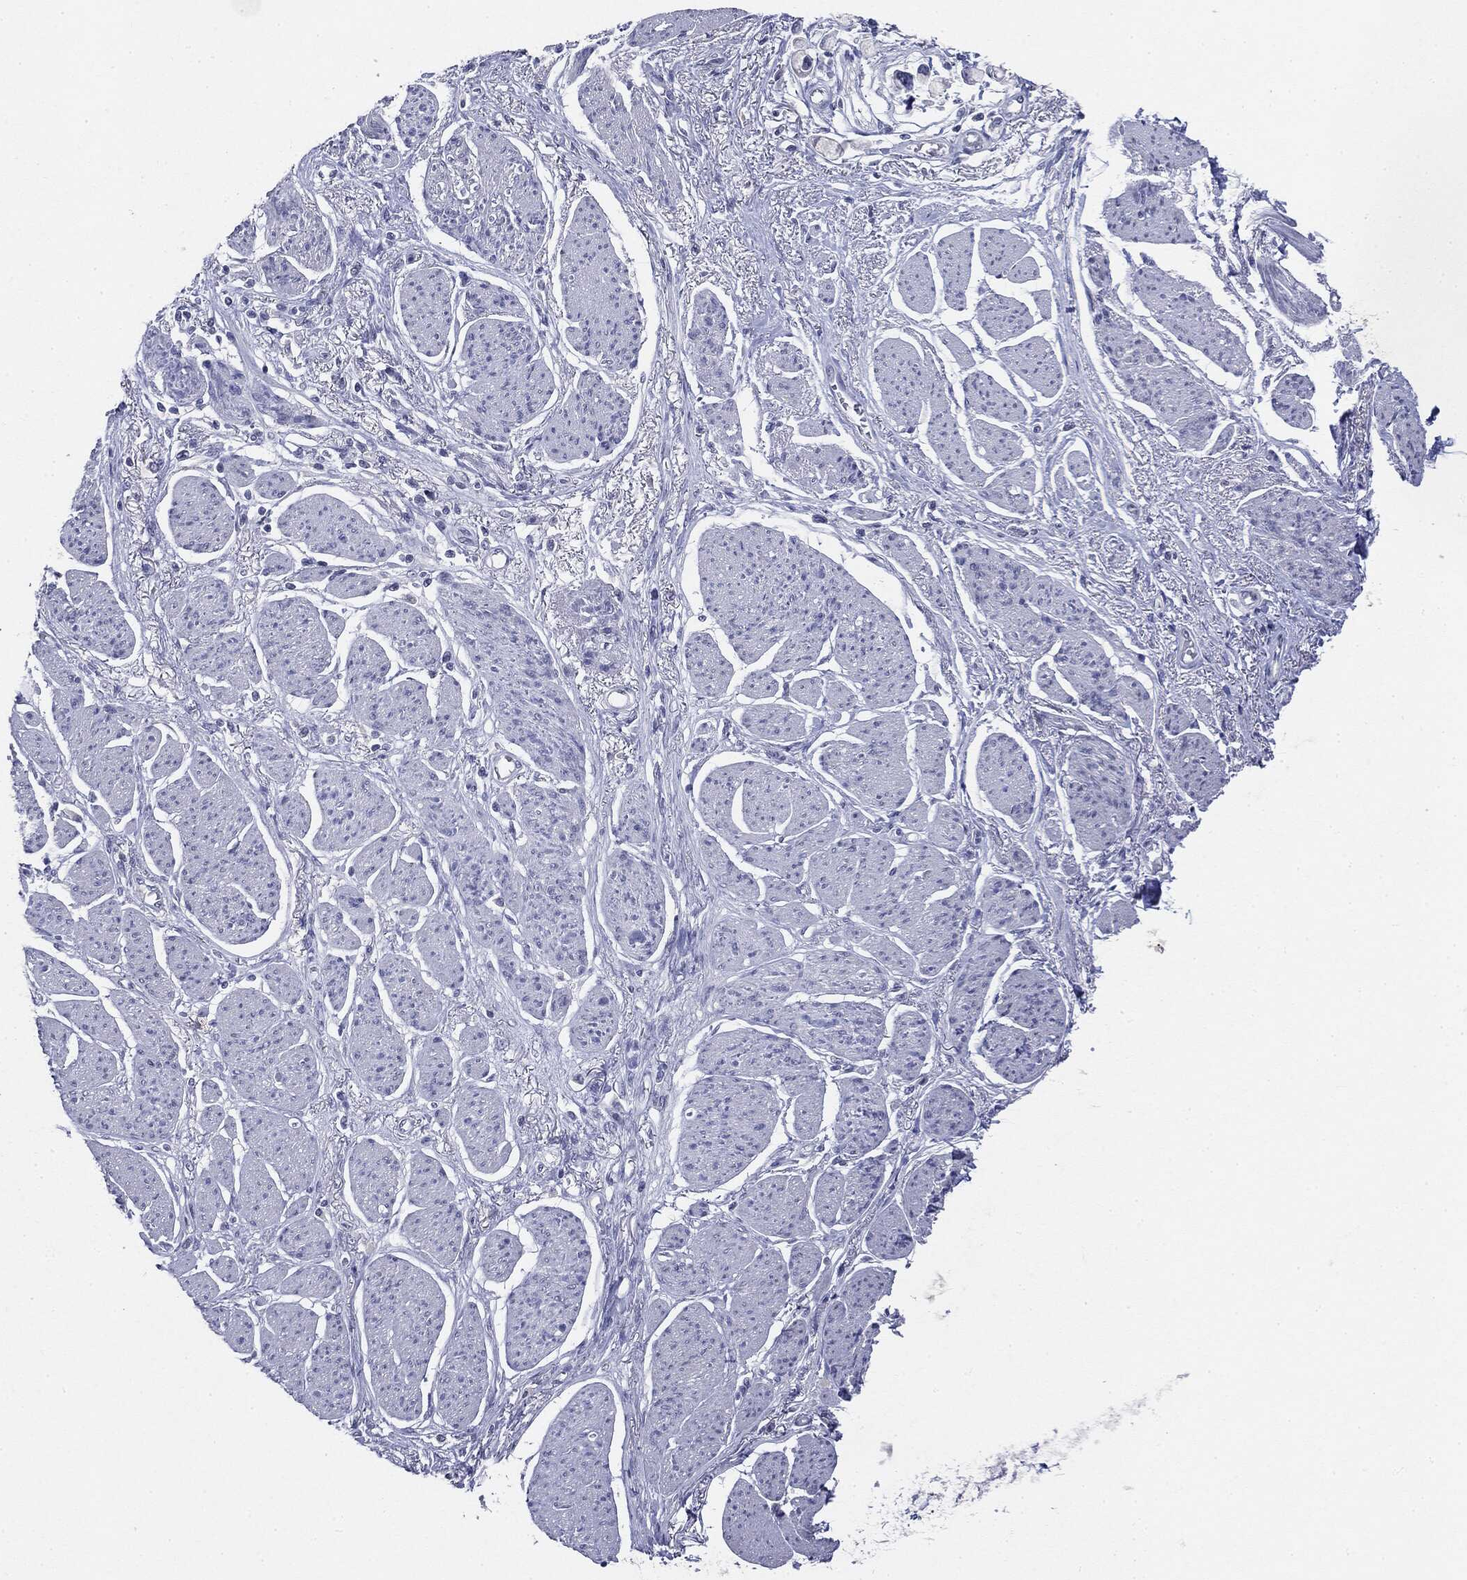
{"staining": {"intensity": "negative", "quantity": "none", "location": "none"}, "tissue": "stomach cancer", "cell_type": "Tumor cells", "image_type": "cancer", "snomed": [{"axis": "morphology", "description": "Adenocarcinoma, NOS"}, {"axis": "topography", "description": "Stomach"}], "caption": "DAB (3,3'-diaminobenzidine) immunohistochemical staining of stomach adenocarcinoma exhibits no significant expression in tumor cells.", "gene": "CGB1", "patient": {"sex": "female", "age": 81}}